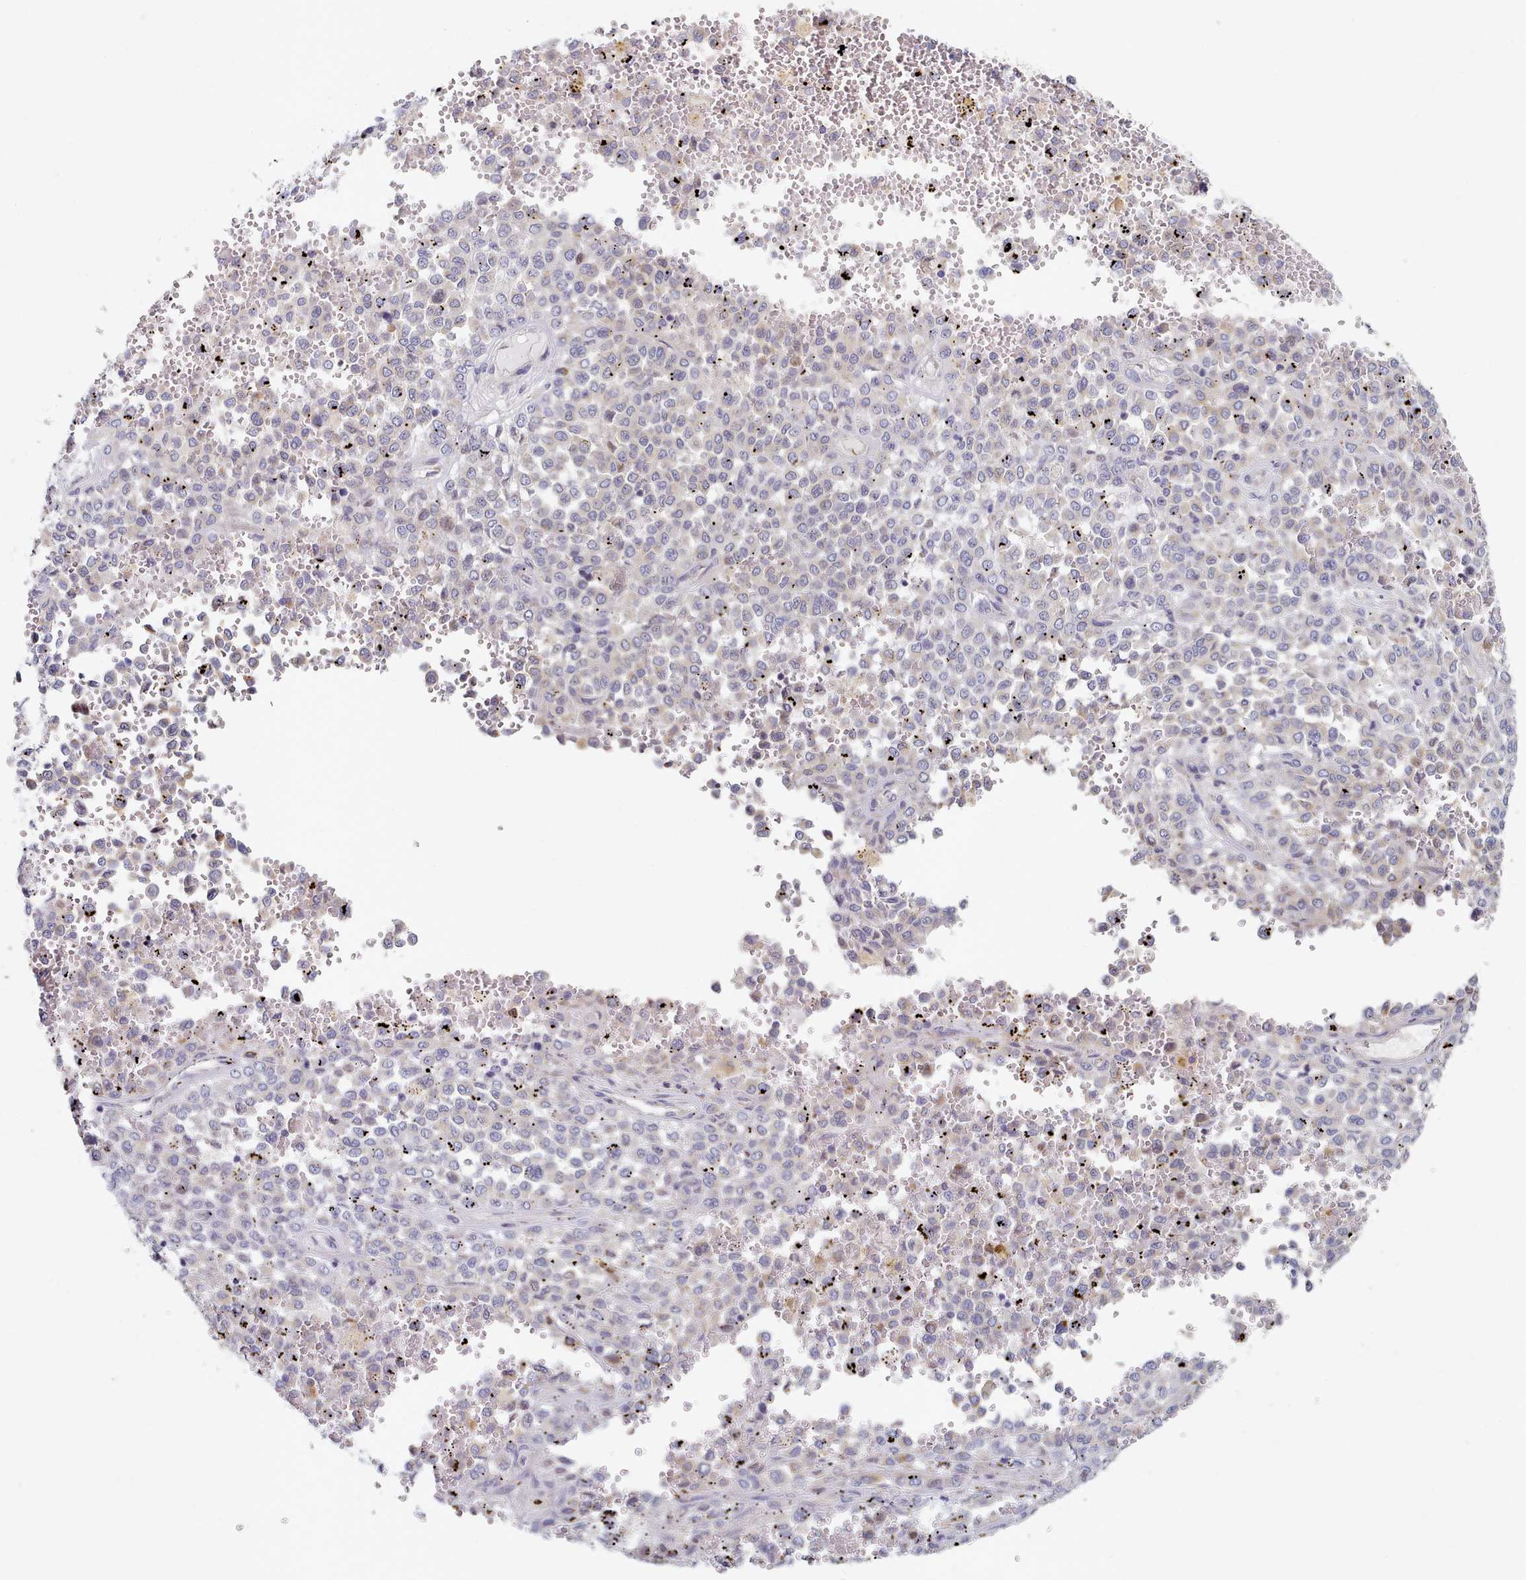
{"staining": {"intensity": "weak", "quantity": "<25%", "location": "cytoplasmic/membranous"}, "tissue": "melanoma", "cell_type": "Tumor cells", "image_type": "cancer", "snomed": [{"axis": "morphology", "description": "Malignant melanoma, Metastatic site"}, {"axis": "topography", "description": "Pancreas"}], "caption": "DAB (3,3'-diaminobenzidine) immunohistochemical staining of human melanoma demonstrates no significant positivity in tumor cells.", "gene": "TYW1B", "patient": {"sex": "female", "age": 30}}